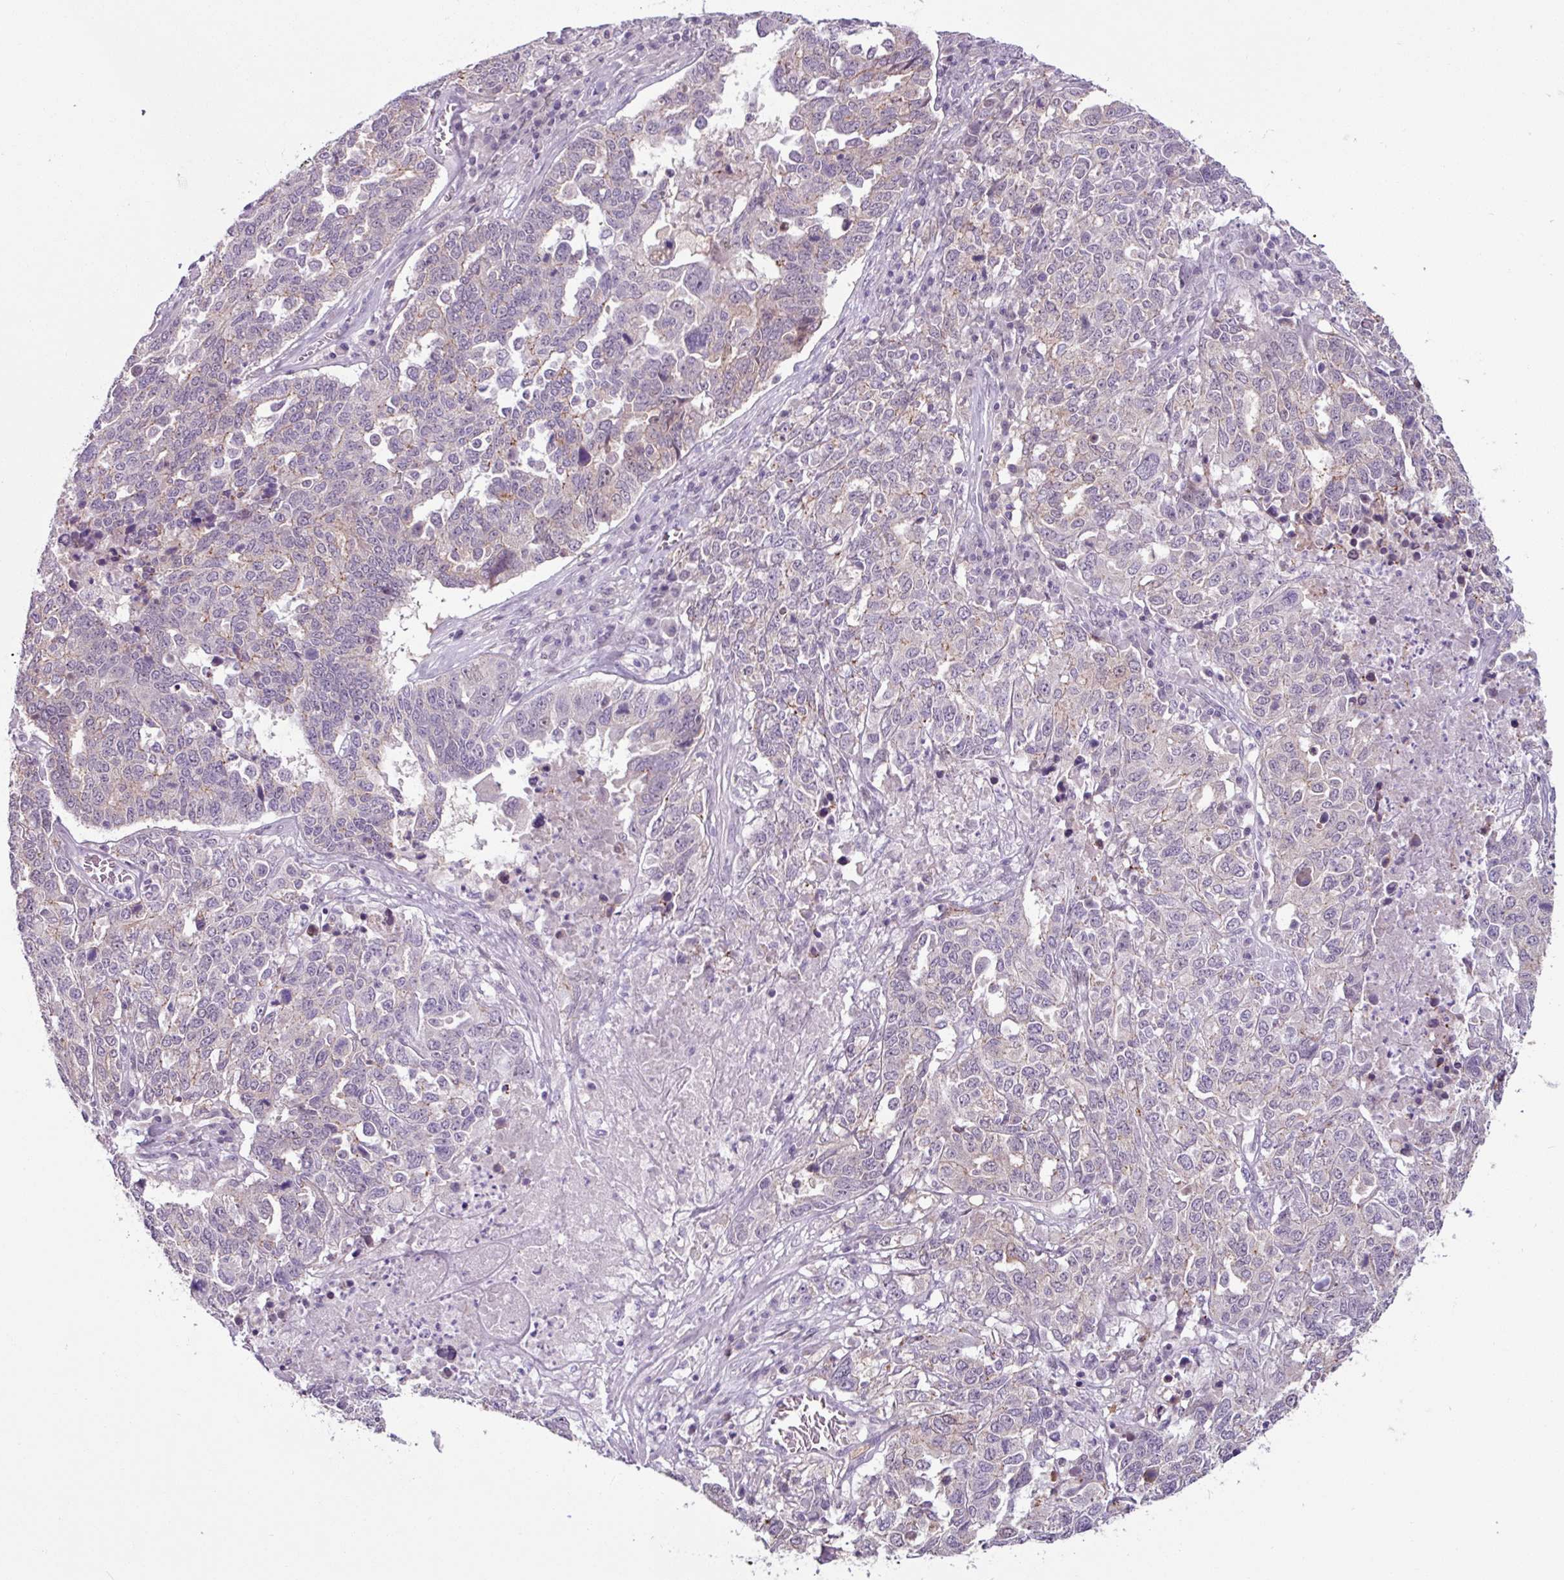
{"staining": {"intensity": "weak", "quantity": "<25%", "location": "cytoplasmic/membranous"}, "tissue": "ovarian cancer", "cell_type": "Tumor cells", "image_type": "cancer", "snomed": [{"axis": "morphology", "description": "Carcinoma, endometroid"}, {"axis": "topography", "description": "Ovary"}], "caption": "This is a photomicrograph of immunohistochemistry (IHC) staining of endometroid carcinoma (ovarian), which shows no staining in tumor cells.", "gene": "PNMA6A", "patient": {"sex": "female", "age": 62}}